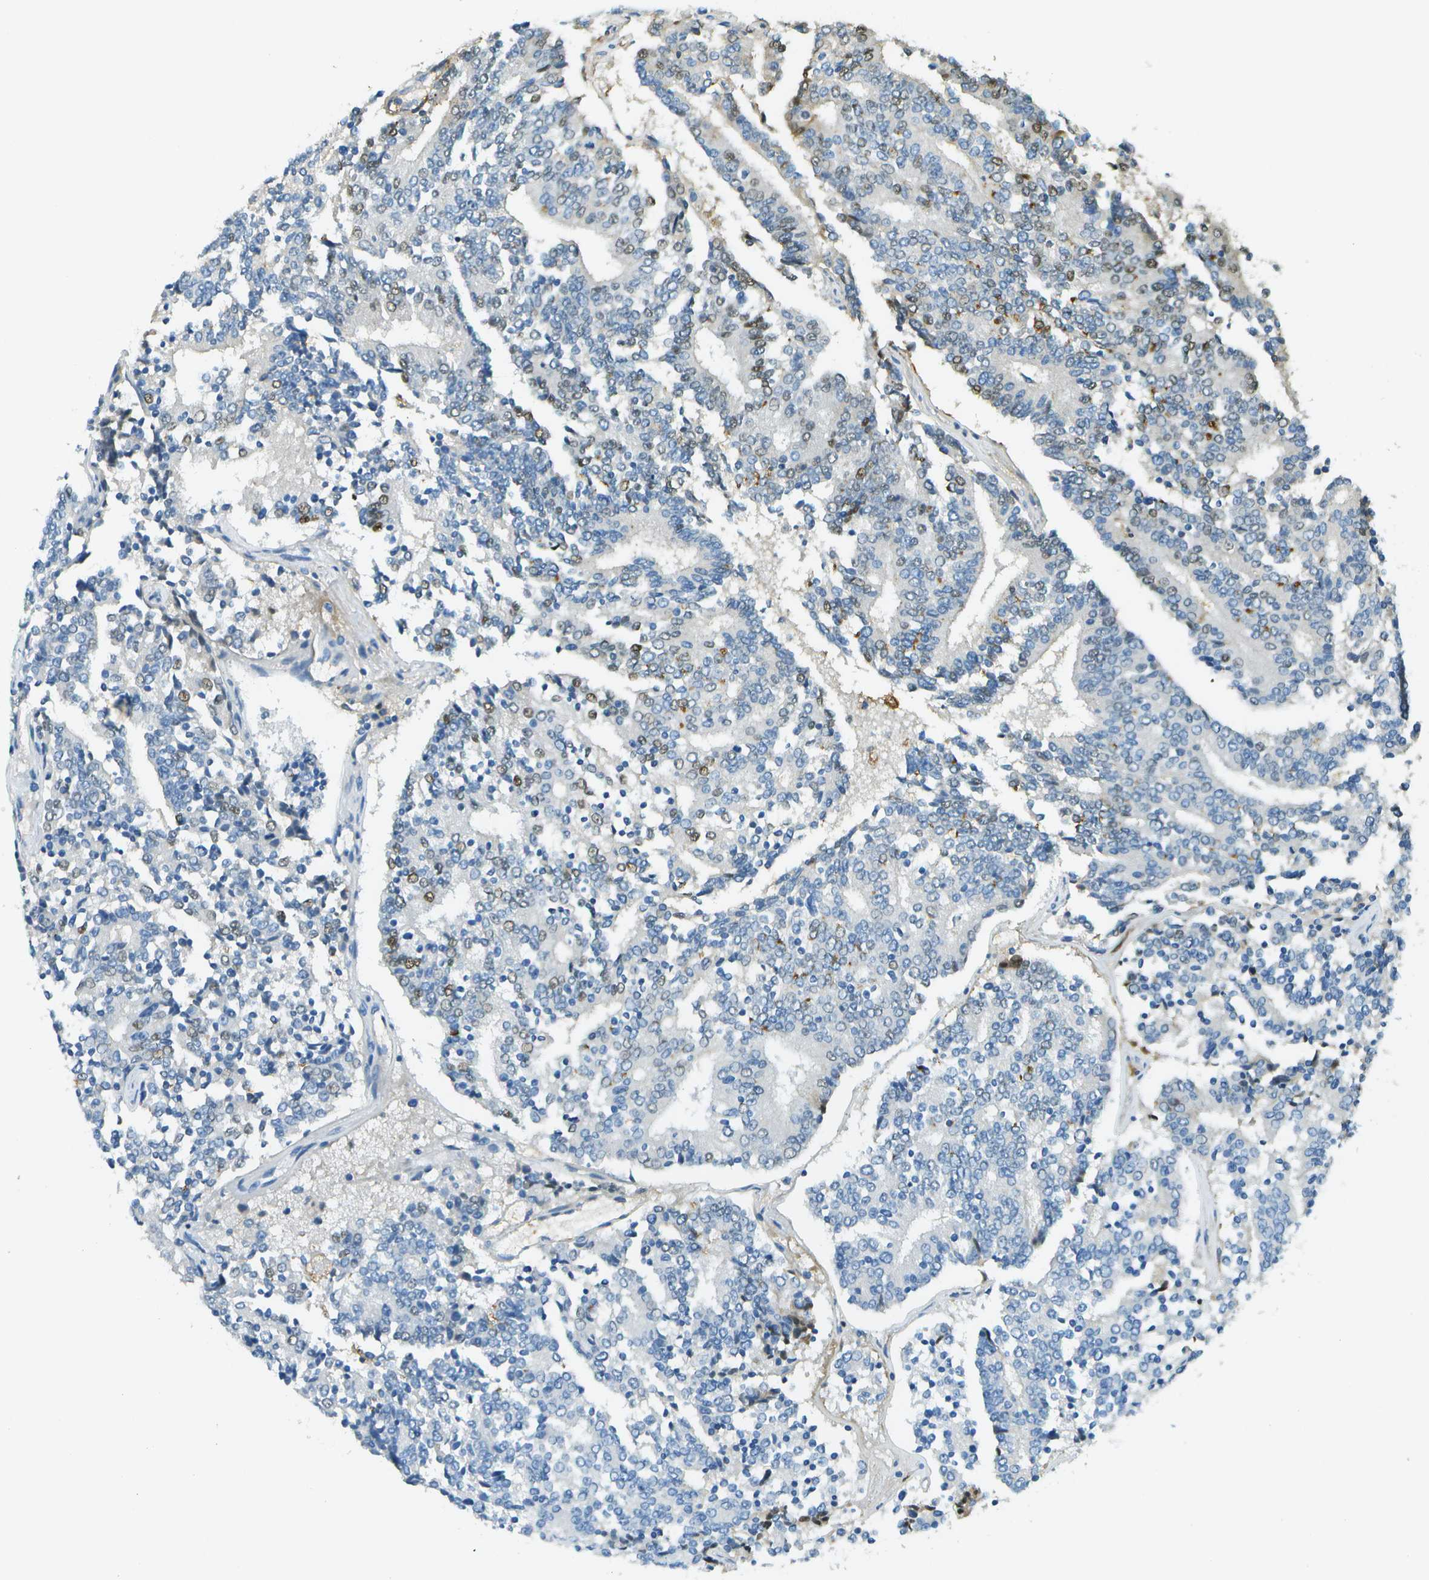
{"staining": {"intensity": "negative", "quantity": "none", "location": "none"}, "tissue": "prostate cancer", "cell_type": "Tumor cells", "image_type": "cancer", "snomed": [{"axis": "morphology", "description": "Normal tissue, NOS"}, {"axis": "morphology", "description": "Adenocarcinoma, High grade"}, {"axis": "topography", "description": "Prostate"}, {"axis": "topography", "description": "Seminal veicle"}], "caption": "Prostate cancer (adenocarcinoma (high-grade)) was stained to show a protein in brown. There is no significant staining in tumor cells. (Immunohistochemistry (ihc), brightfield microscopy, high magnification).", "gene": "DCN", "patient": {"sex": "male", "age": 55}}